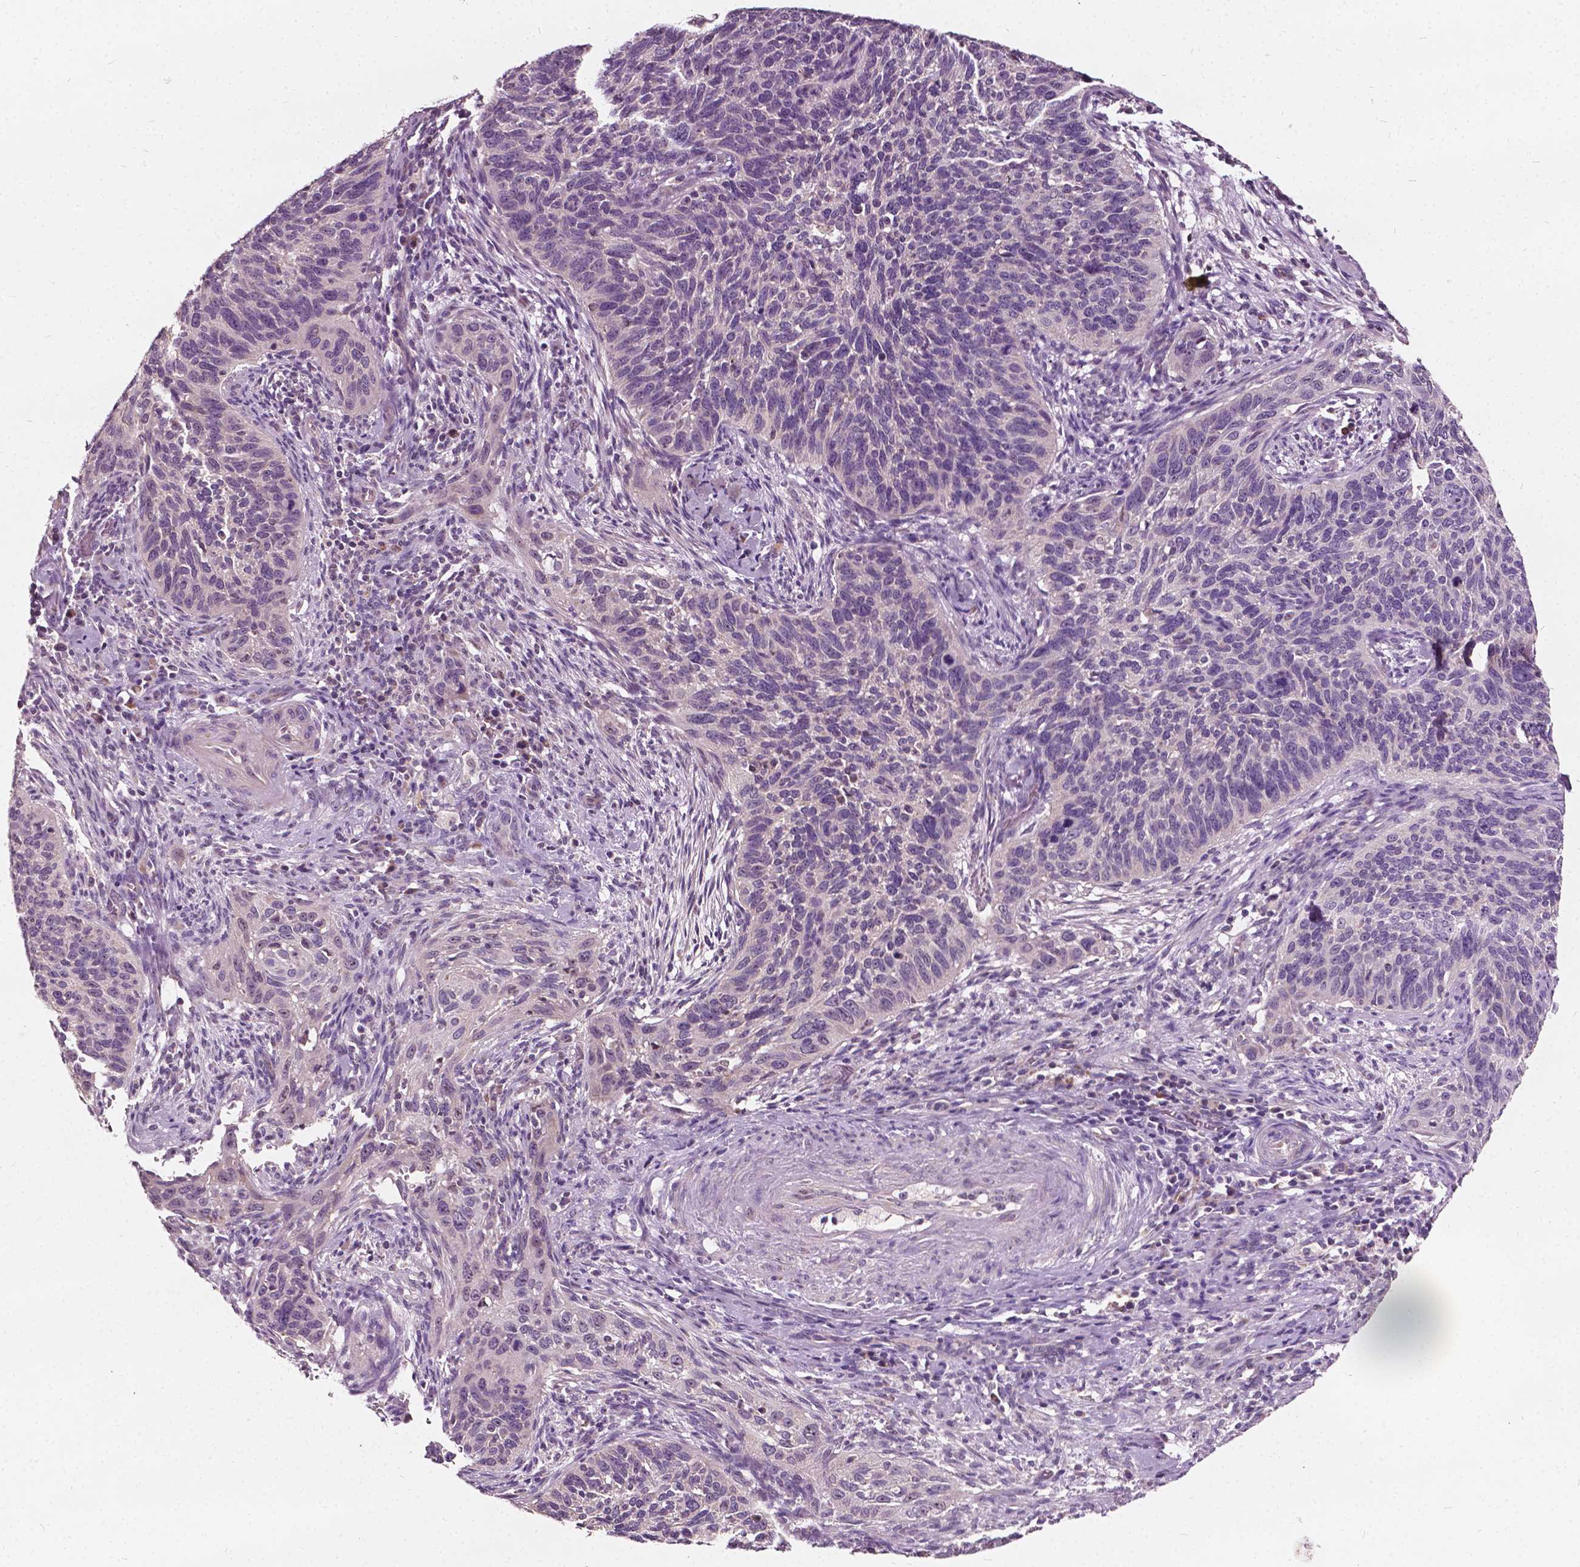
{"staining": {"intensity": "negative", "quantity": "none", "location": "none"}, "tissue": "cervical cancer", "cell_type": "Tumor cells", "image_type": "cancer", "snomed": [{"axis": "morphology", "description": "Squamous cell carcinoma, NOS"}, {"axis": "topography", "description": "Cervix"}], "caption": "The IHC micrograph has no significant expression in tumor cells of cervical squamous cell carcinoma tissue.", "gene": "ODF3L2", "patient": {"sex": "female", "age": 51}}